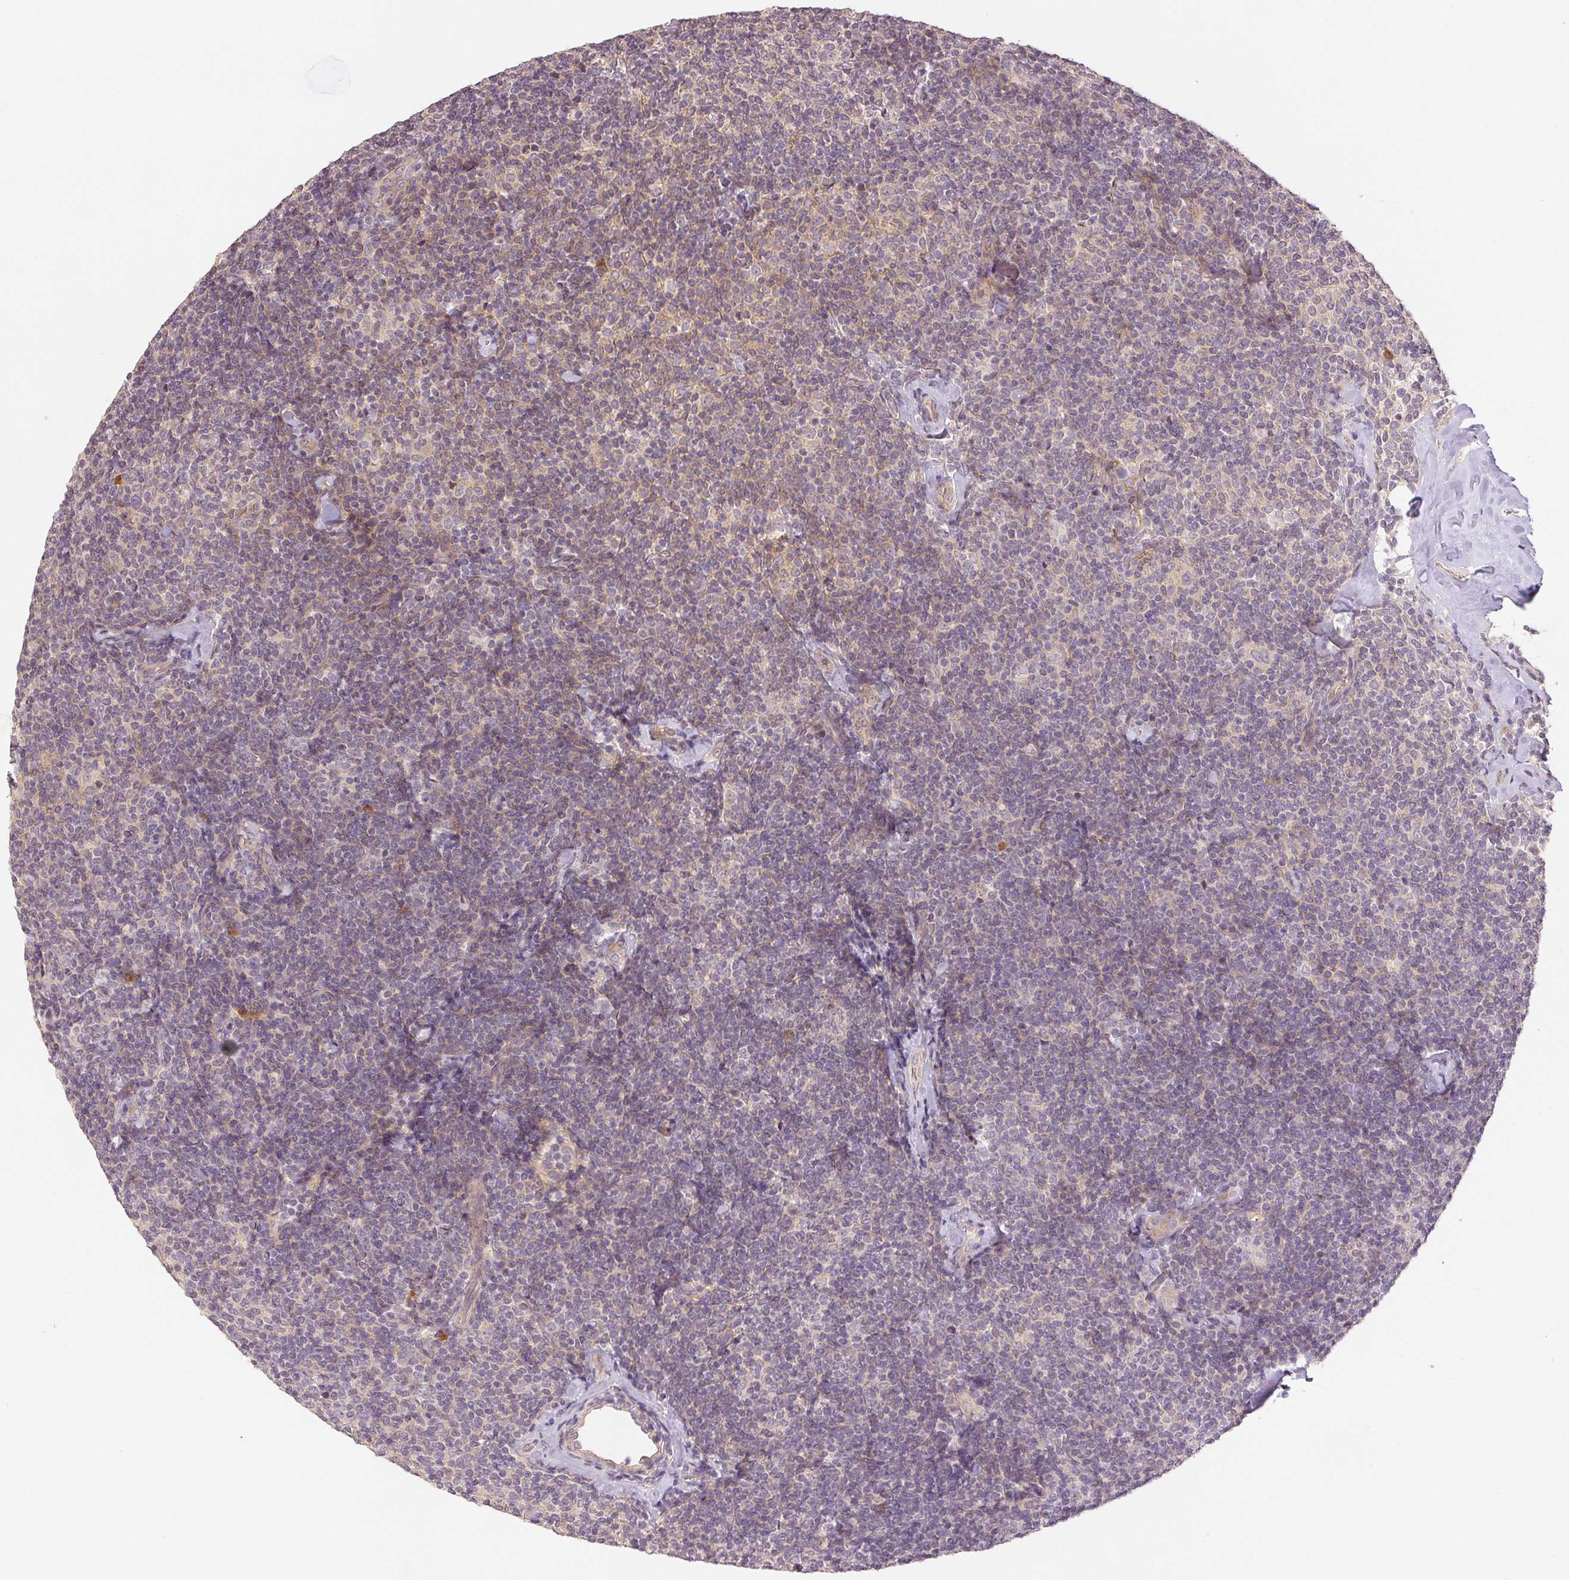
{"staining": {"intensity": "negative", "quantity": "none", "location": "none"}, "tissue": "lymphoma", "cell_type": "Tumor cells", "image_type": "cancer", "snomed": [{"axis": "morphology", "description": "Malignant lymphoma, non-Hodgkin's type, Low grade"}, {"axis": "topography", "description": "Lymph node"}], "caption": "Tumor cells are negative for brown protein staining in lymphoma. Brightfield microscopy of immunohistochemistry (IHC) stained with DAB (3,3'-diaminobenzidine) (brown) and hematoxylin (blue), captured at high magnification.", "gene": "YIF1B", "patient": {"sex": "female", "age": 56}}